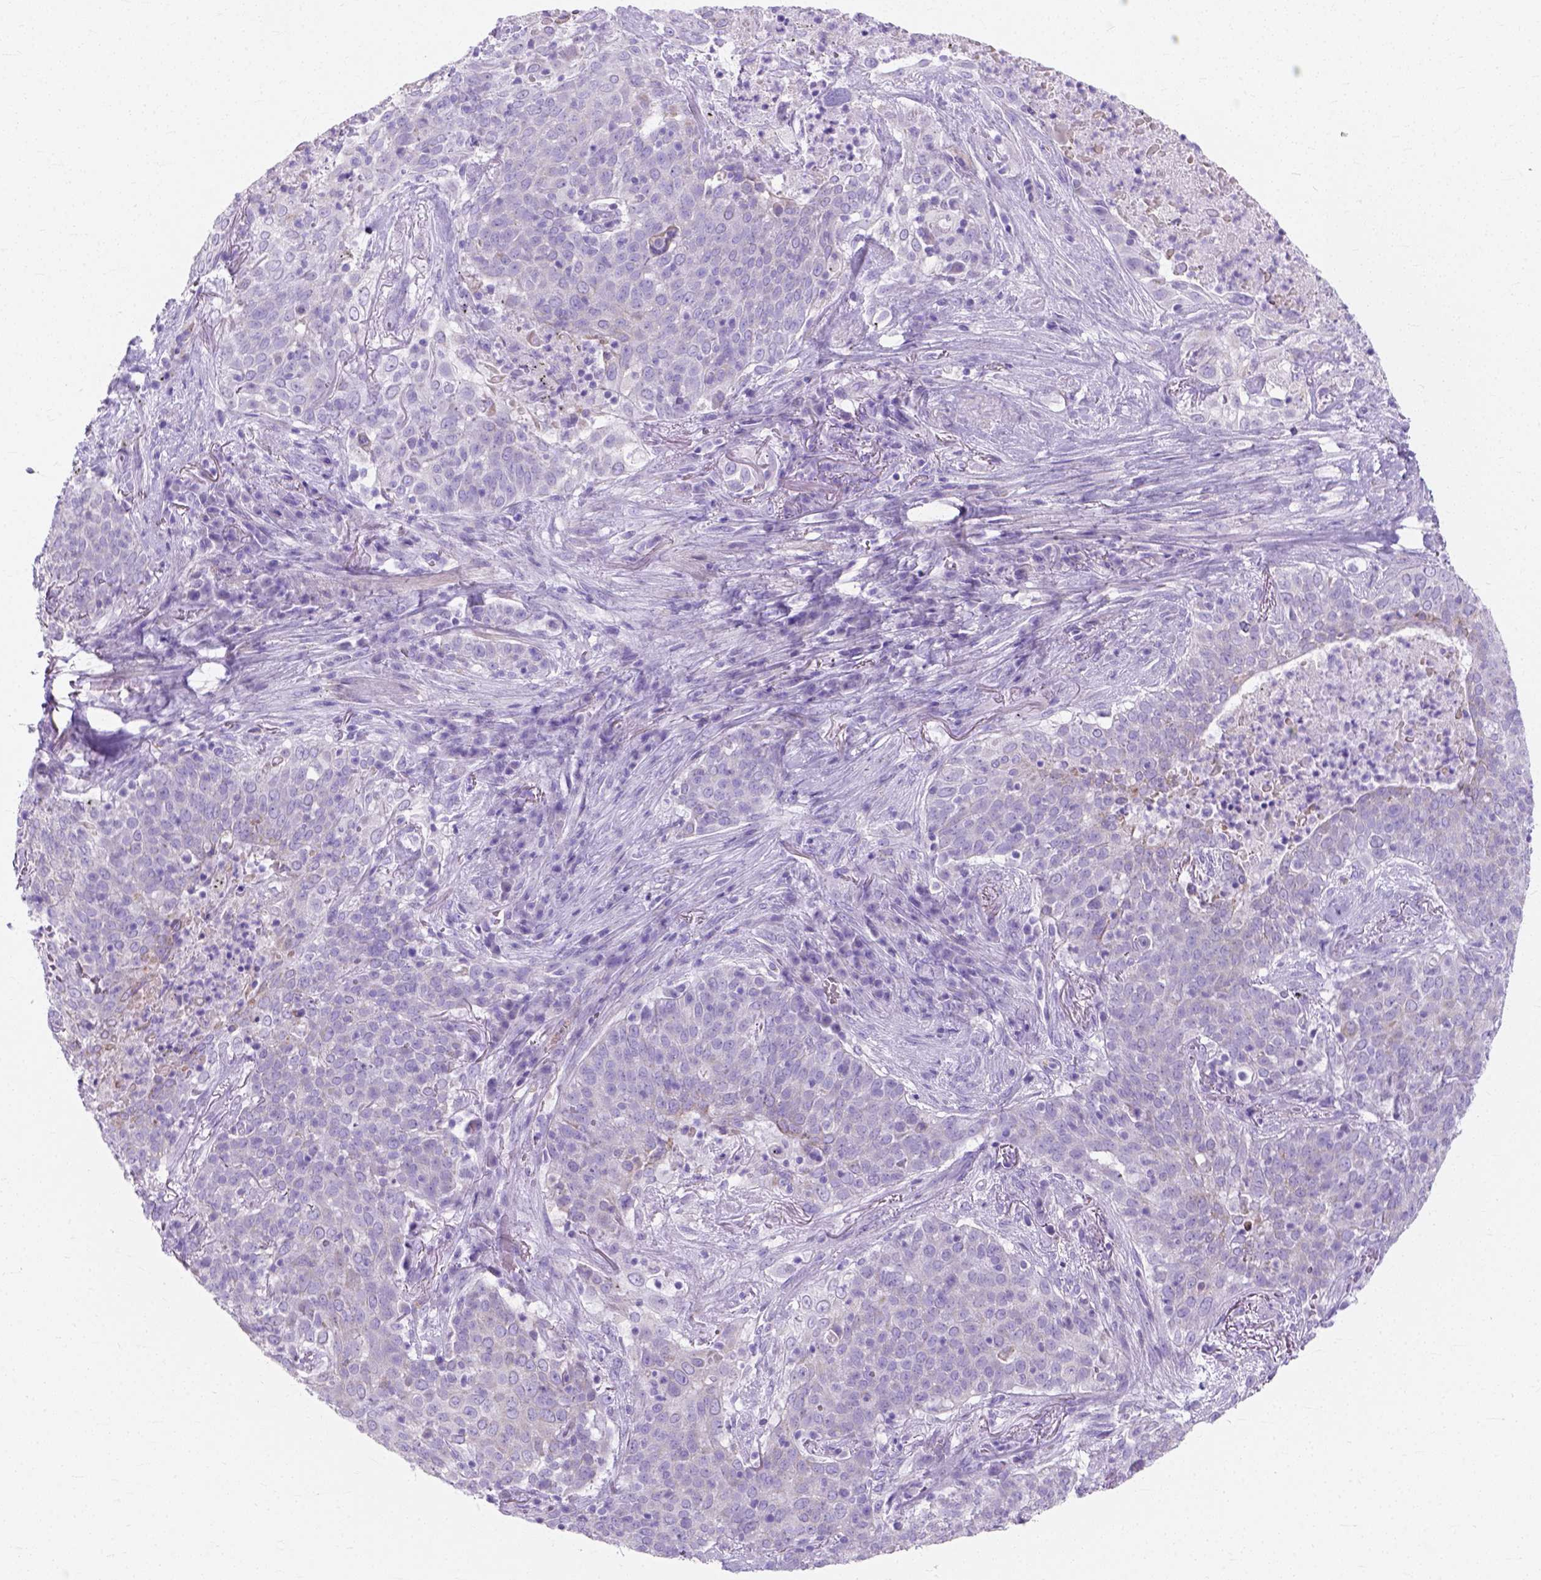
{"staining": {"intensity": "negative", "quantity": "none", "location": "none"}, "tissue": "lung cancer", "cell_type": "Tumor cells", "image_type": "cancer", "snomed": [{"axis": "morphology", "description": "Squamous cell carcinoma, NOS"}, {"axis": "topography", "description": "Lung"}], "caption": "Human lung squamous cell carcinoma stained for a protein using immunohistochemistry displays no positivity in tumor cells.", "gene": "MYH15", "patient": {"sex": "male", "age": 82}}